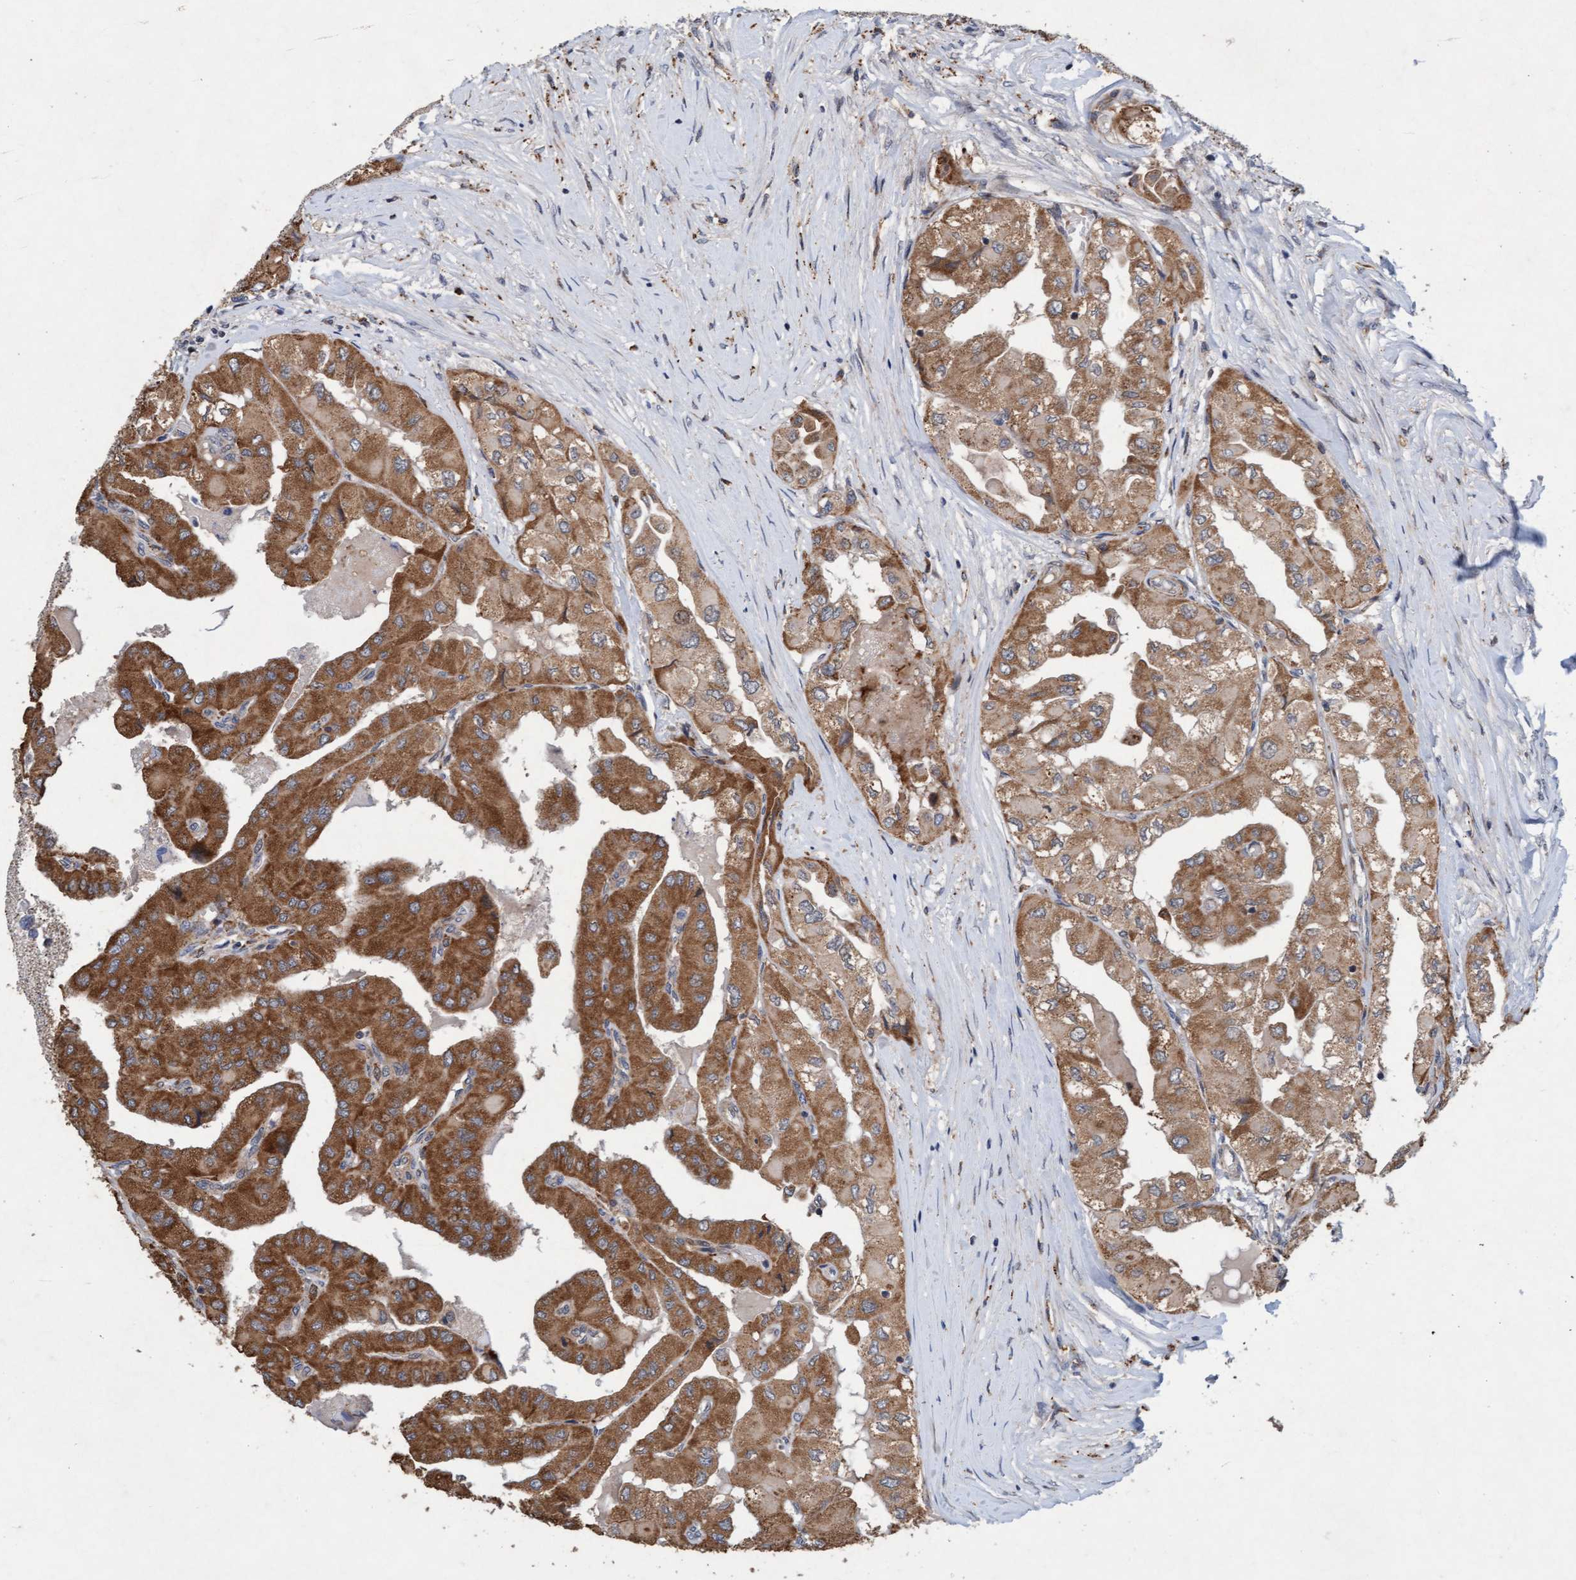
{"staining": {"intensity": "moderate", "quantity": ">75%", "location": "cytoplasmic/membranous"}, "tissue": "thyroid cancer", "cell_type": "Tumor cells", "image_type": "cancer", "snomed": [{"axis": "morphology", "description": "Papillary adenocarcinoma, NOS"}, {"axis": "topography", "description": "Thyroid gland"}], "caption": "This is a photomicrograph of IHC staining of papillary adenocarcinoma (thyroid), which shows moderate positivity in the cytoplasmic/membranous of tumor cells.", "gene": "TMEM70", "patient": {"sex": "female", "age": 59}}